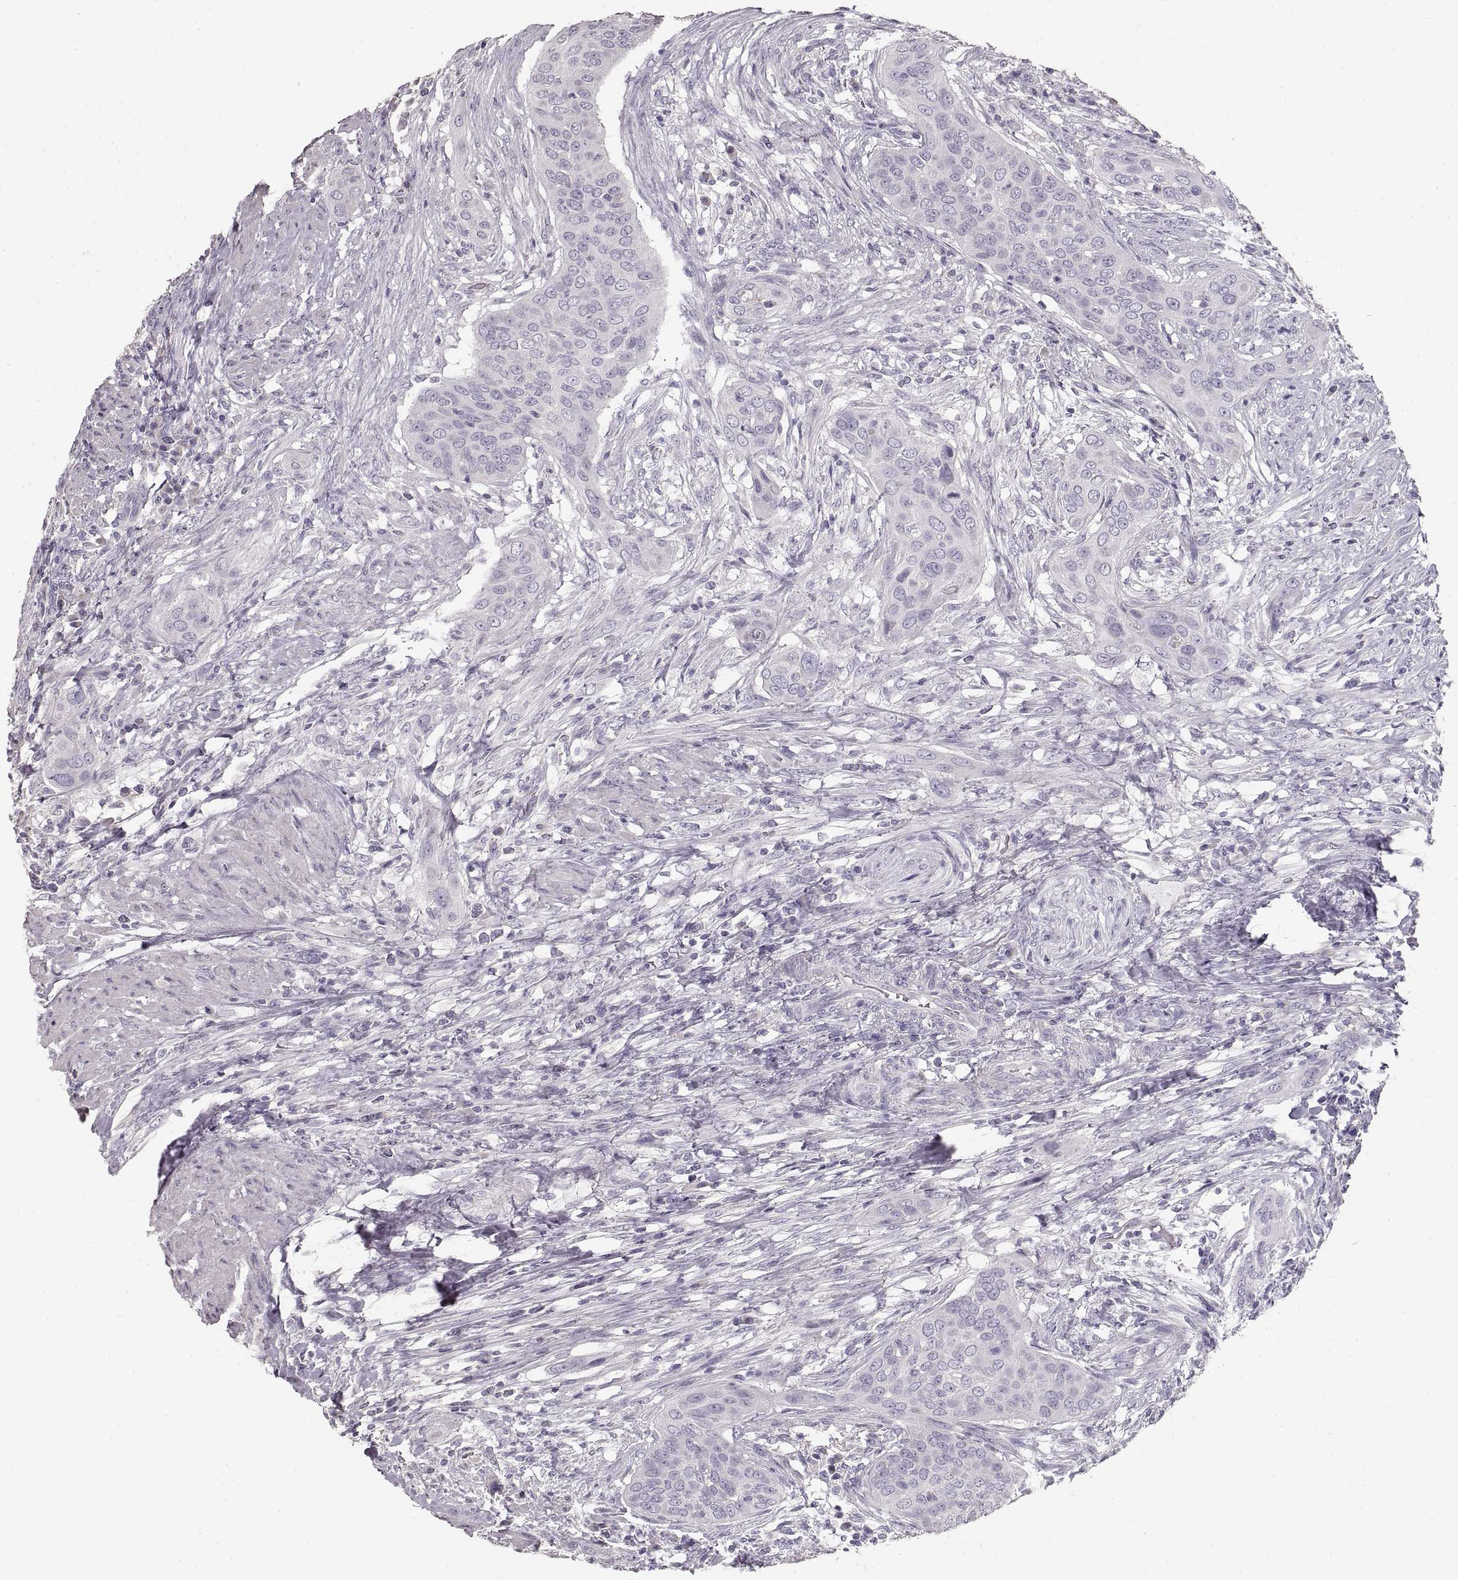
{"staining": {"intensity": "negative", "quantity": "none", "location": "none"}, "tissue": "urothelial cancer", "cell_type": "Tumor cells", "image_type": "cancer", "snomed": [{"axis": "morphology", "description": "Urothelial carcinoma, High grade"}, {"axis": "topography", "description": "Urinary bladder"}], "caption": "DAB immunohistochemical staining of human urothelial cancer shows no significant expression in tumor cells.", "gene": "ZP3", "patient": {"sex": "male", "age": 82}}